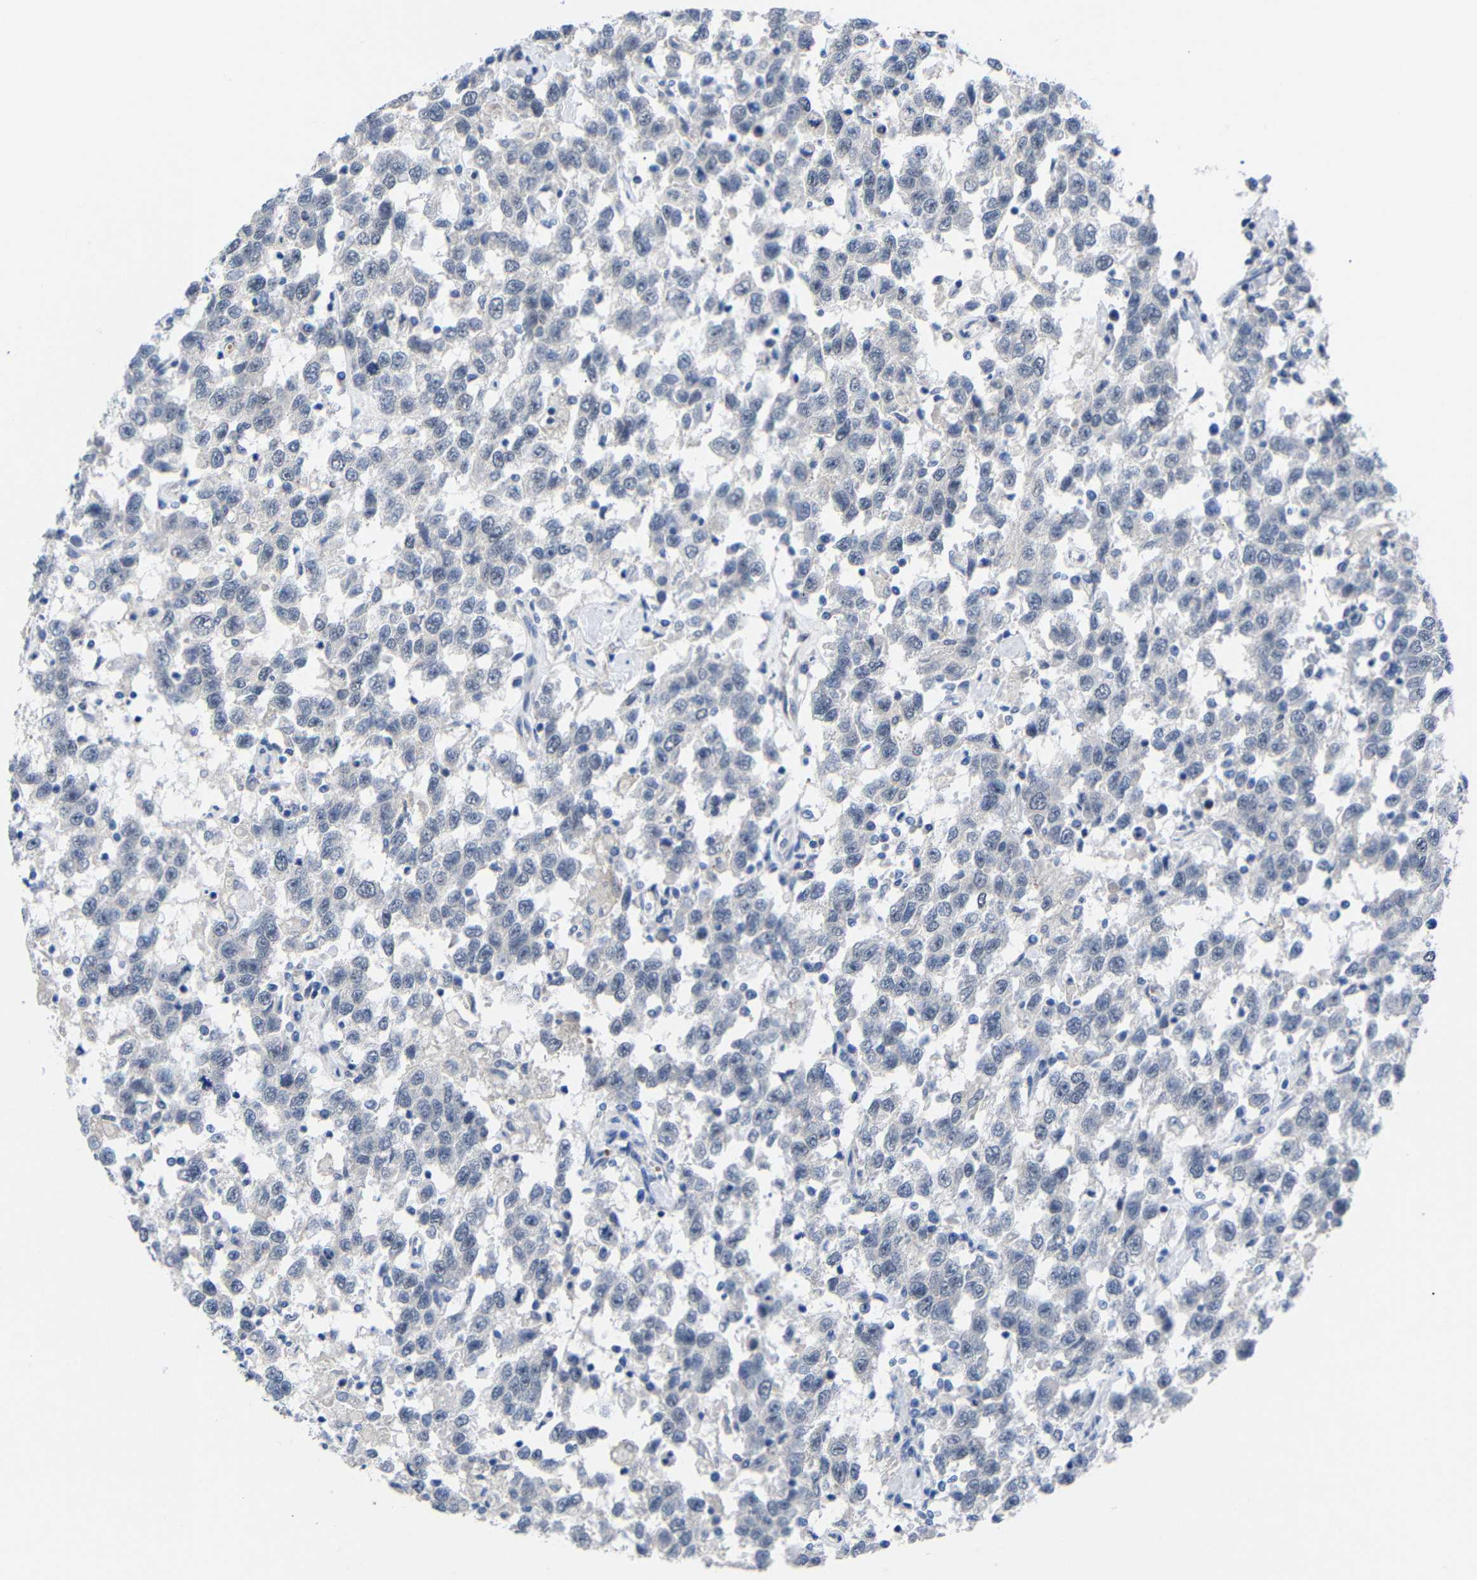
{"staining": {"intensity": "negative", "quantity": "none", "location": "none"}, "tissue": "testis cancer", "cell_type": "Tumor cells", "image_type": "cancer", "snomed": [{"axis": "morphology", "description": "Seminoma, NOS"}, {"axis": "topography", "description": "Testis"}], "caption": "A micrograph of seminoma (testis) stained for a protein shows no brown staining in tumor cells. (IHC, brightfield microscopy, high magnification).", "gene": "CMTM1", "patient": {"sex": "male", "age": 41}}